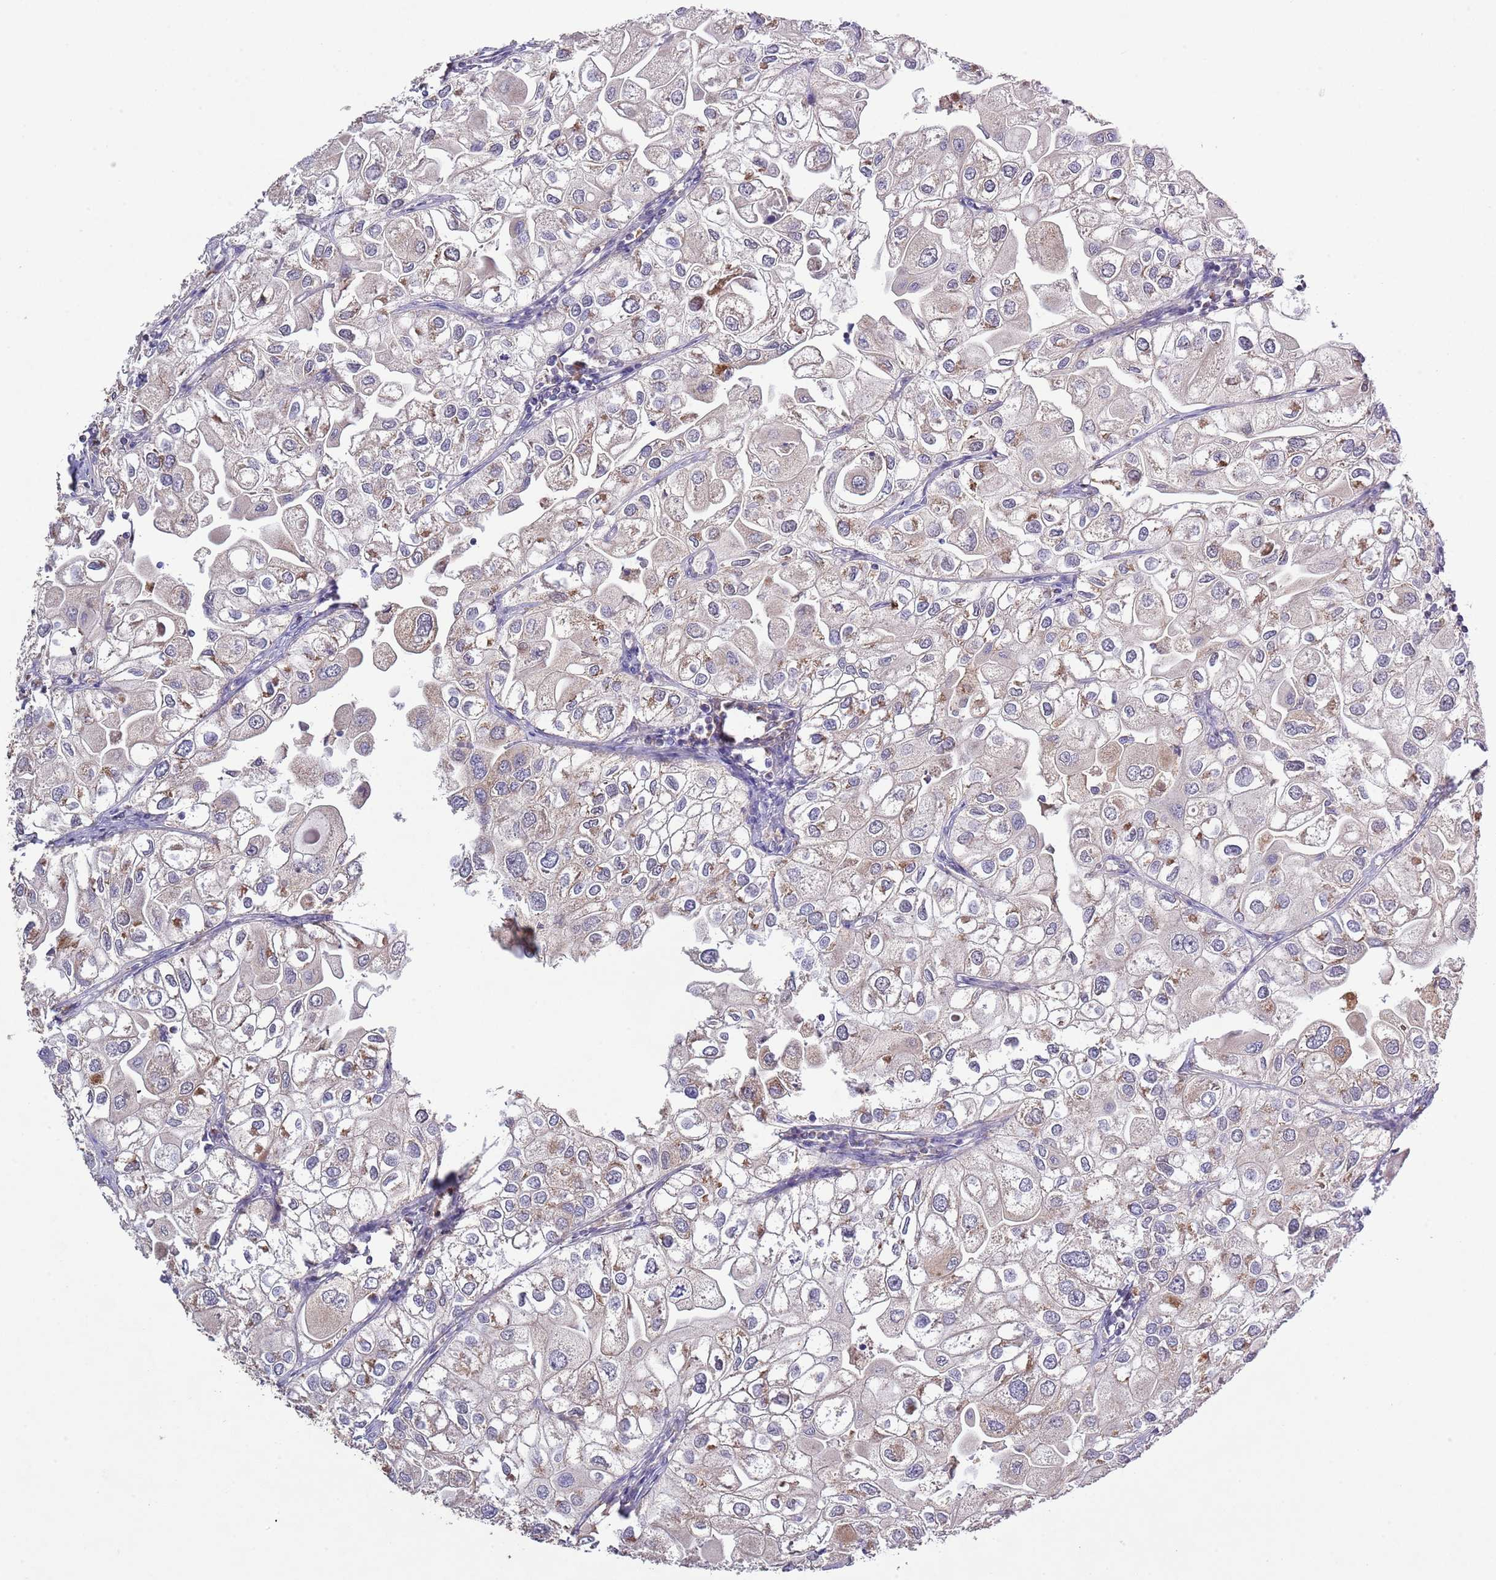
{"staining": {"intensity": "moderate", "quantity": "<25%", "location": "cytoplasmic/membranous"}, "tissue": "urothelial cancer", "cell_type": "Tumor cells", "image_type": "cancer", "snomed": [{"axis": "morphology", "description": "Urothelial carcinoma, High grade"}, {"axis": "topography", "description": "Urinary bladder"}], "caption": "Immunohistochemical staining of human urothelial cancer displays low levels of moderate cytoplasmic/membranous positivity in about <25% of tumor cells.", "gene": "IVD", "patient": {"sex": "male", "age": 64}}